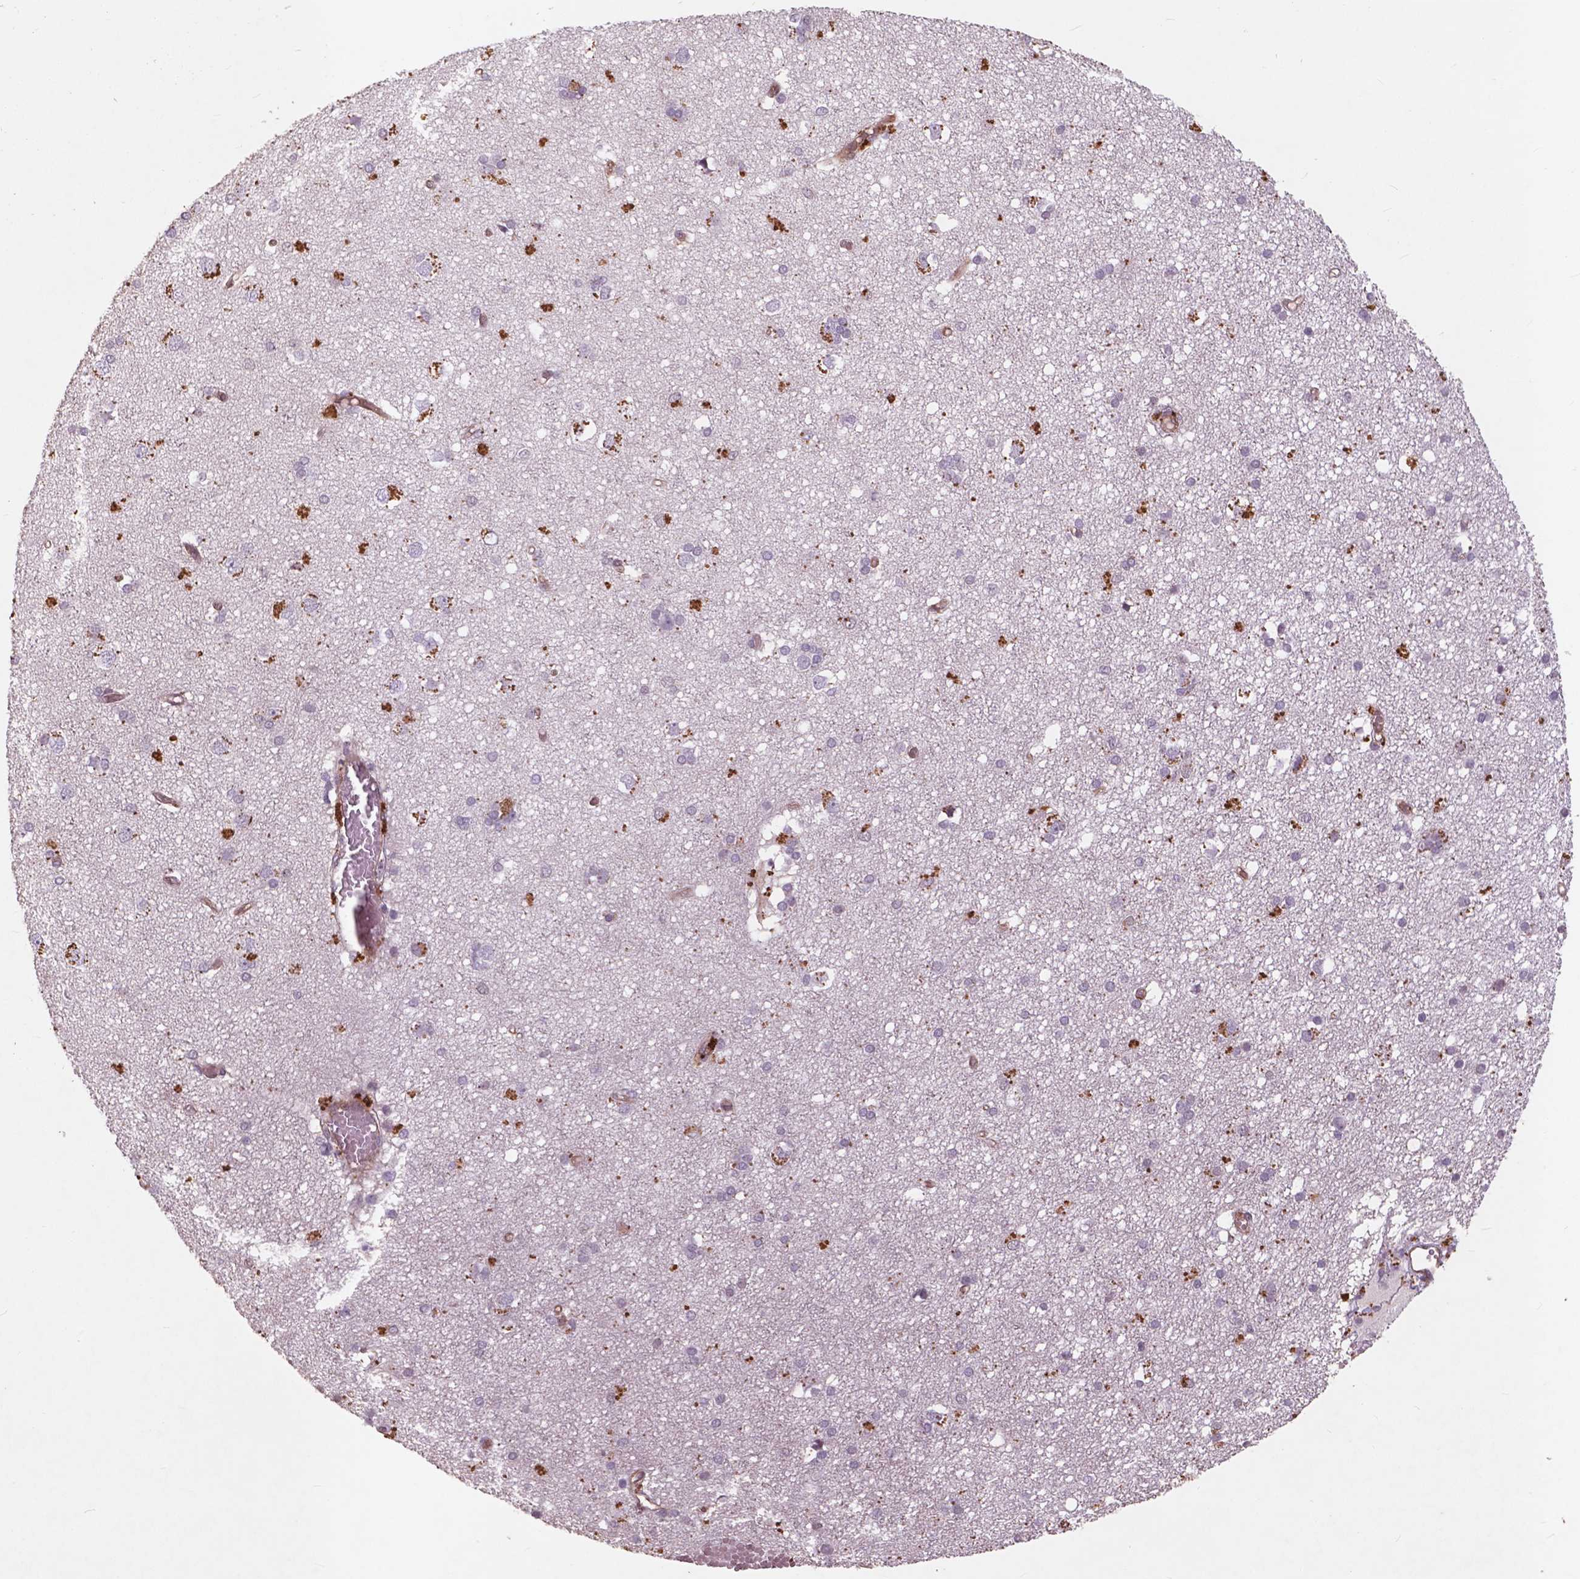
{"staining": {"intensity": "moderate", "quantity": "25%-75%", "location": "cytoplasmic/membranous"}, "tissue": "cerebral cortex", "cell_type": "Endothelial cells", "image_type": "normal", "snomed": [{"axis": "morphology", "description": "Normal tissue, NOS"}, {"axis": "morphology", "description": "Glioma, malignant, High grade"}, {"axis": "topography", "description": "Cerebral cortex"}], "caption": "This micrograph exhibits unremarkable cerebral cortex stained with immunohistochemistry to label a protein in brown. The cytoplasmic/membranous of endothelial cells show moderate positivity for the protein. Nuclei are counter-stained blue.", "gene": "RFPL4B", "patient": {"sex": "male", "age": 71}}